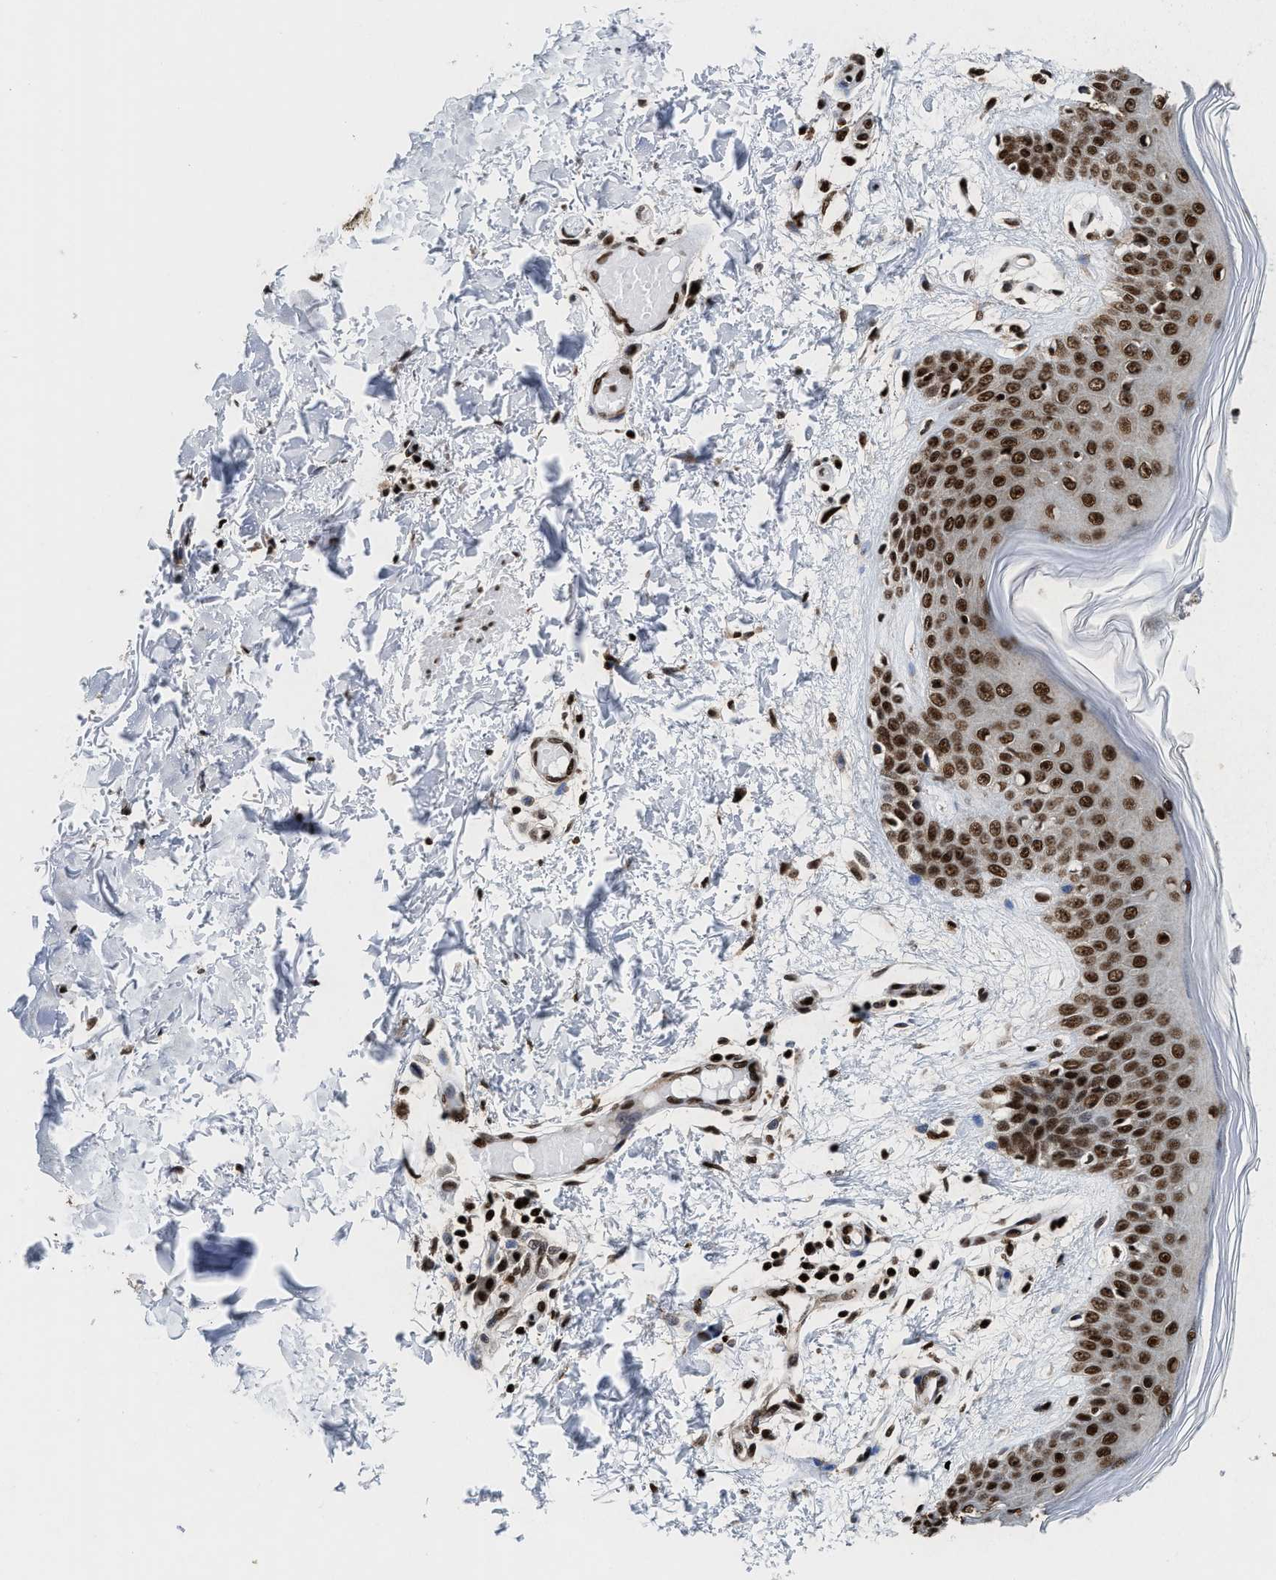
{"staining": {"intensity": "strong", "quantity": ">75%", "location": "nuclear"}, "tissue": "skin", "cell_type": "Fibroblasts", "image_type": "normal", "snomed": [{"axis": "morphology", "description": "Normal tissue, NOS"}, {"axis": "topography", "description": "Skin"}], "caption": "A brown stain shows strong nuclear staining of a protein in fibroblasts of normal human skin.", "gene": "ALYREF", "patient": {"sex": "male", "age": 53}}